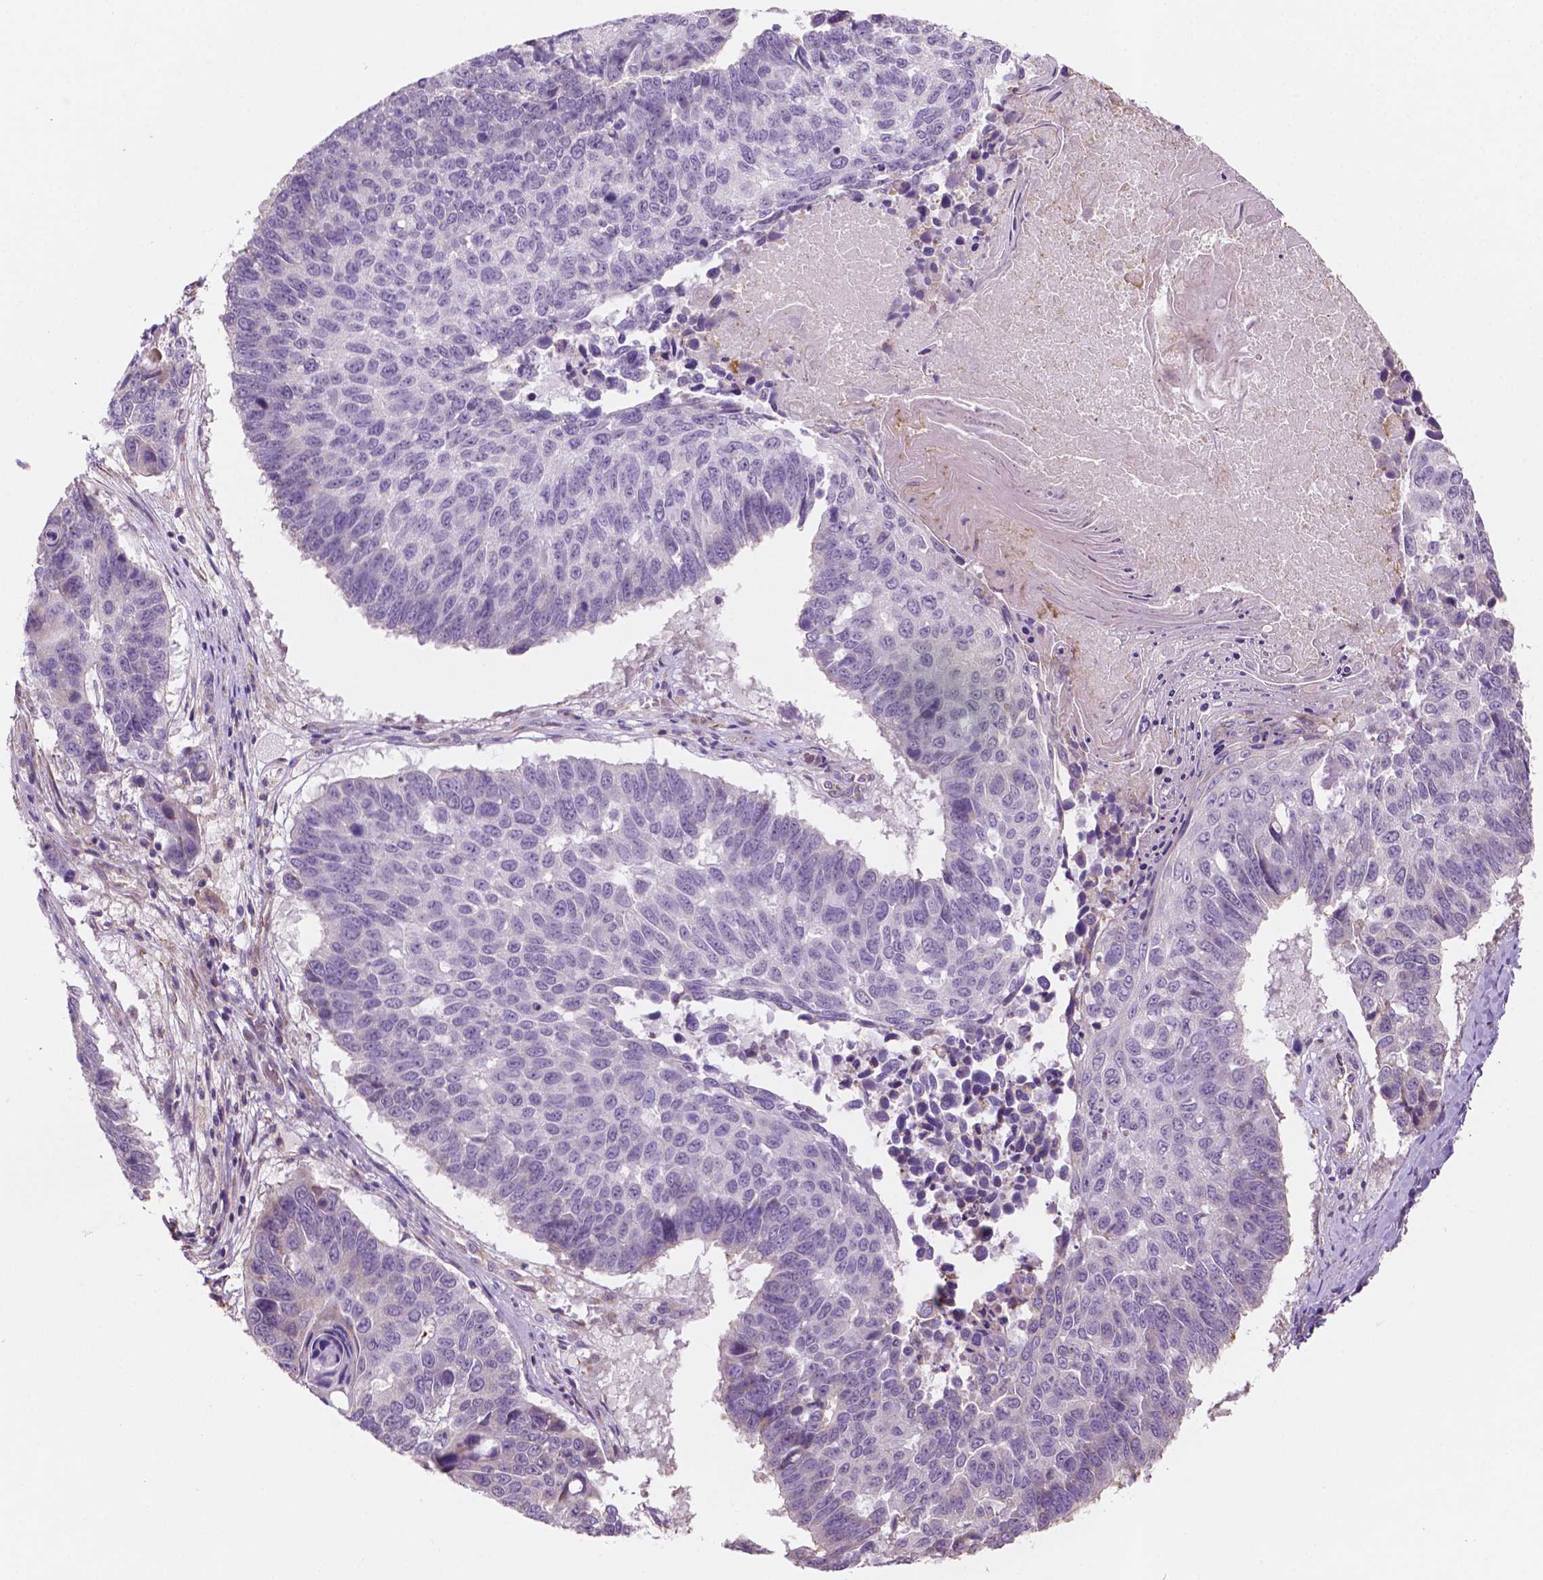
{"staining": {"intensity": "negative", "quantity": "none", "location": "none"}, "tissue": "lung cancer", "cell_type": "Tumor cells", "image_type": "cancer", "snomed": [{"axis": "morphology", "description": "Squamous cell carcinoma, NOS"}, {"axis": "topography", "description": "Lung"}], "caption": "A histopathology image of human lung cancer is negative for staining in tumor cells.", "gene": "LRP1B", "patient": {"sex": "male", "age": 73}}